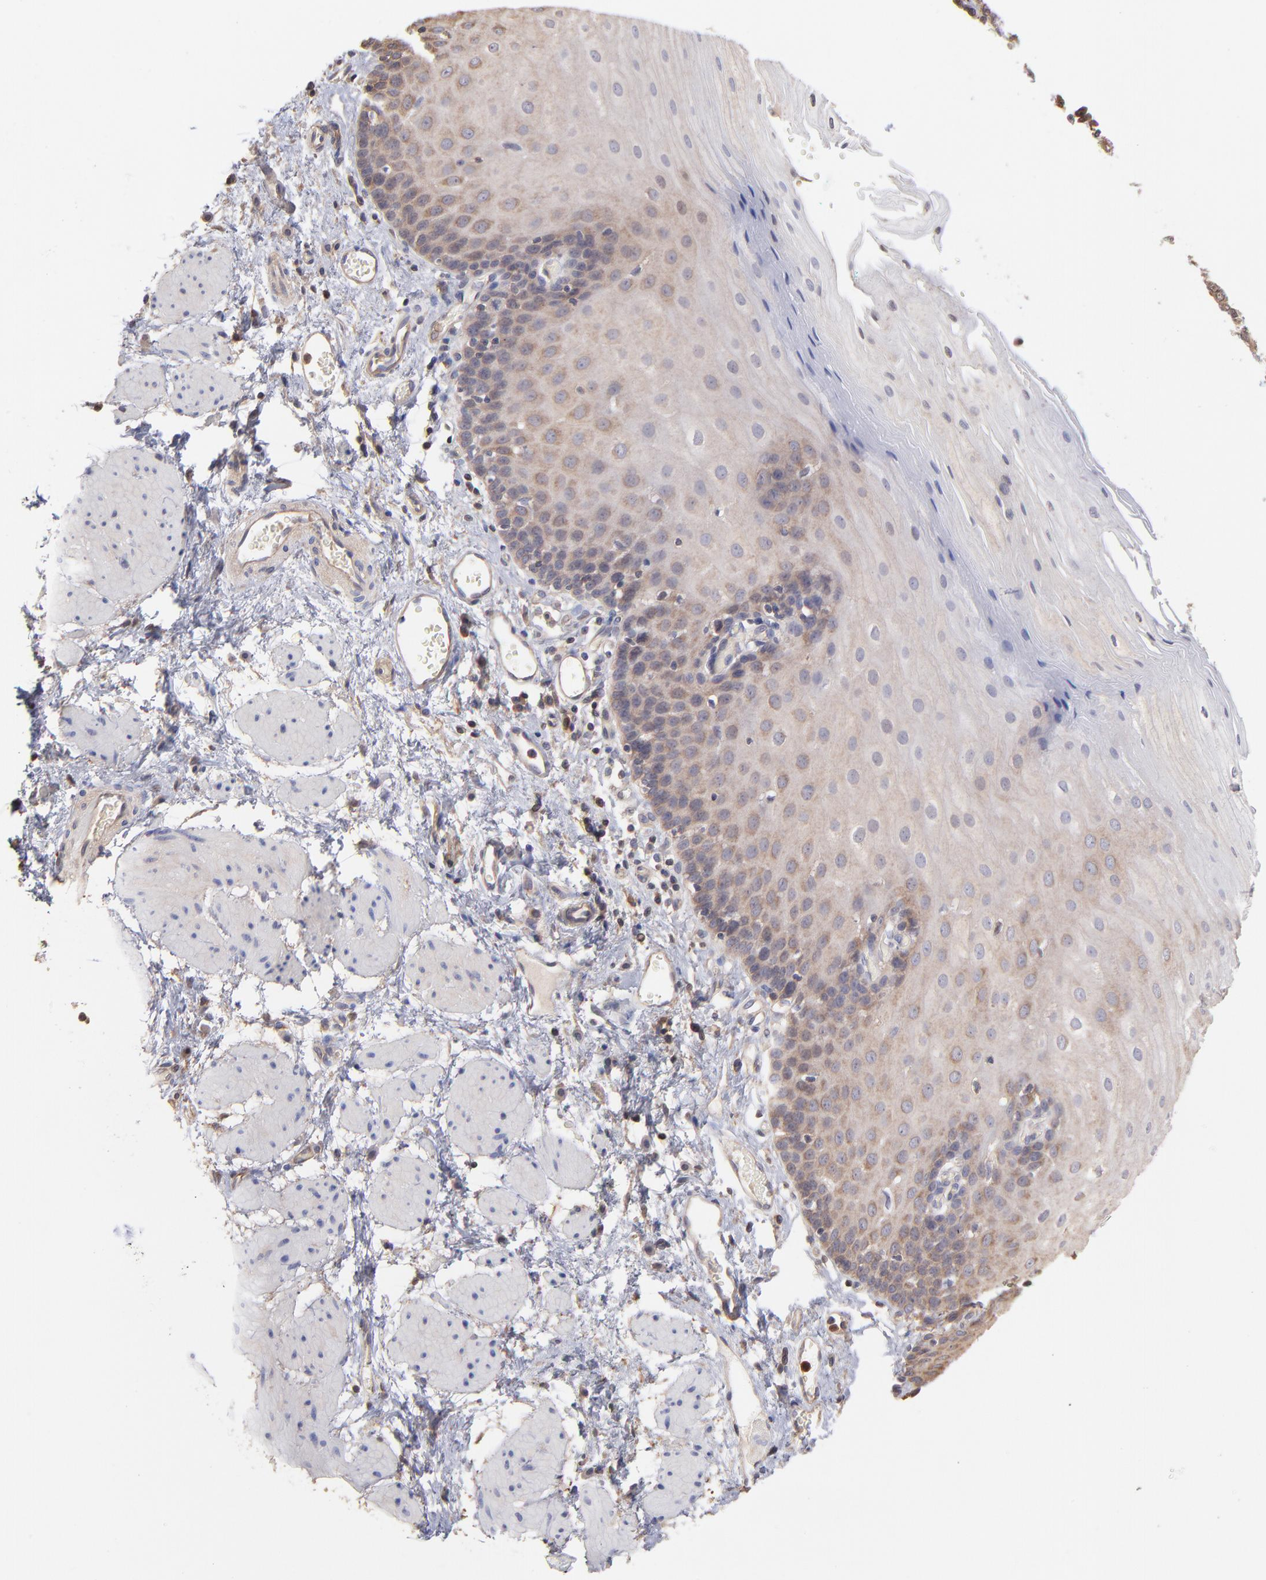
{"staining": {"intensity": "weak", "quantity": "25%-75%", "location": "cytoplasmic/membranous"}, "tissue": "esophagus", "cell_type": "Squamous epithelial cells", "image_type": "normal", "snomed": [{"axis": "morphology", "description": "Normal tissue, NOS"}, {"axis": "topography", "description": "Esophagus"}], "caption": "Esophagus stained with DAB (3,3'-diaminobenzidine) immunohistochemistry demonstrates low levels of weak cytoplasmic/membranous staining in approximately 25%-75% of squamous epithelial cells.", "gene": "MAP2K2", "patient": {"sex": "male", "age": 69}}